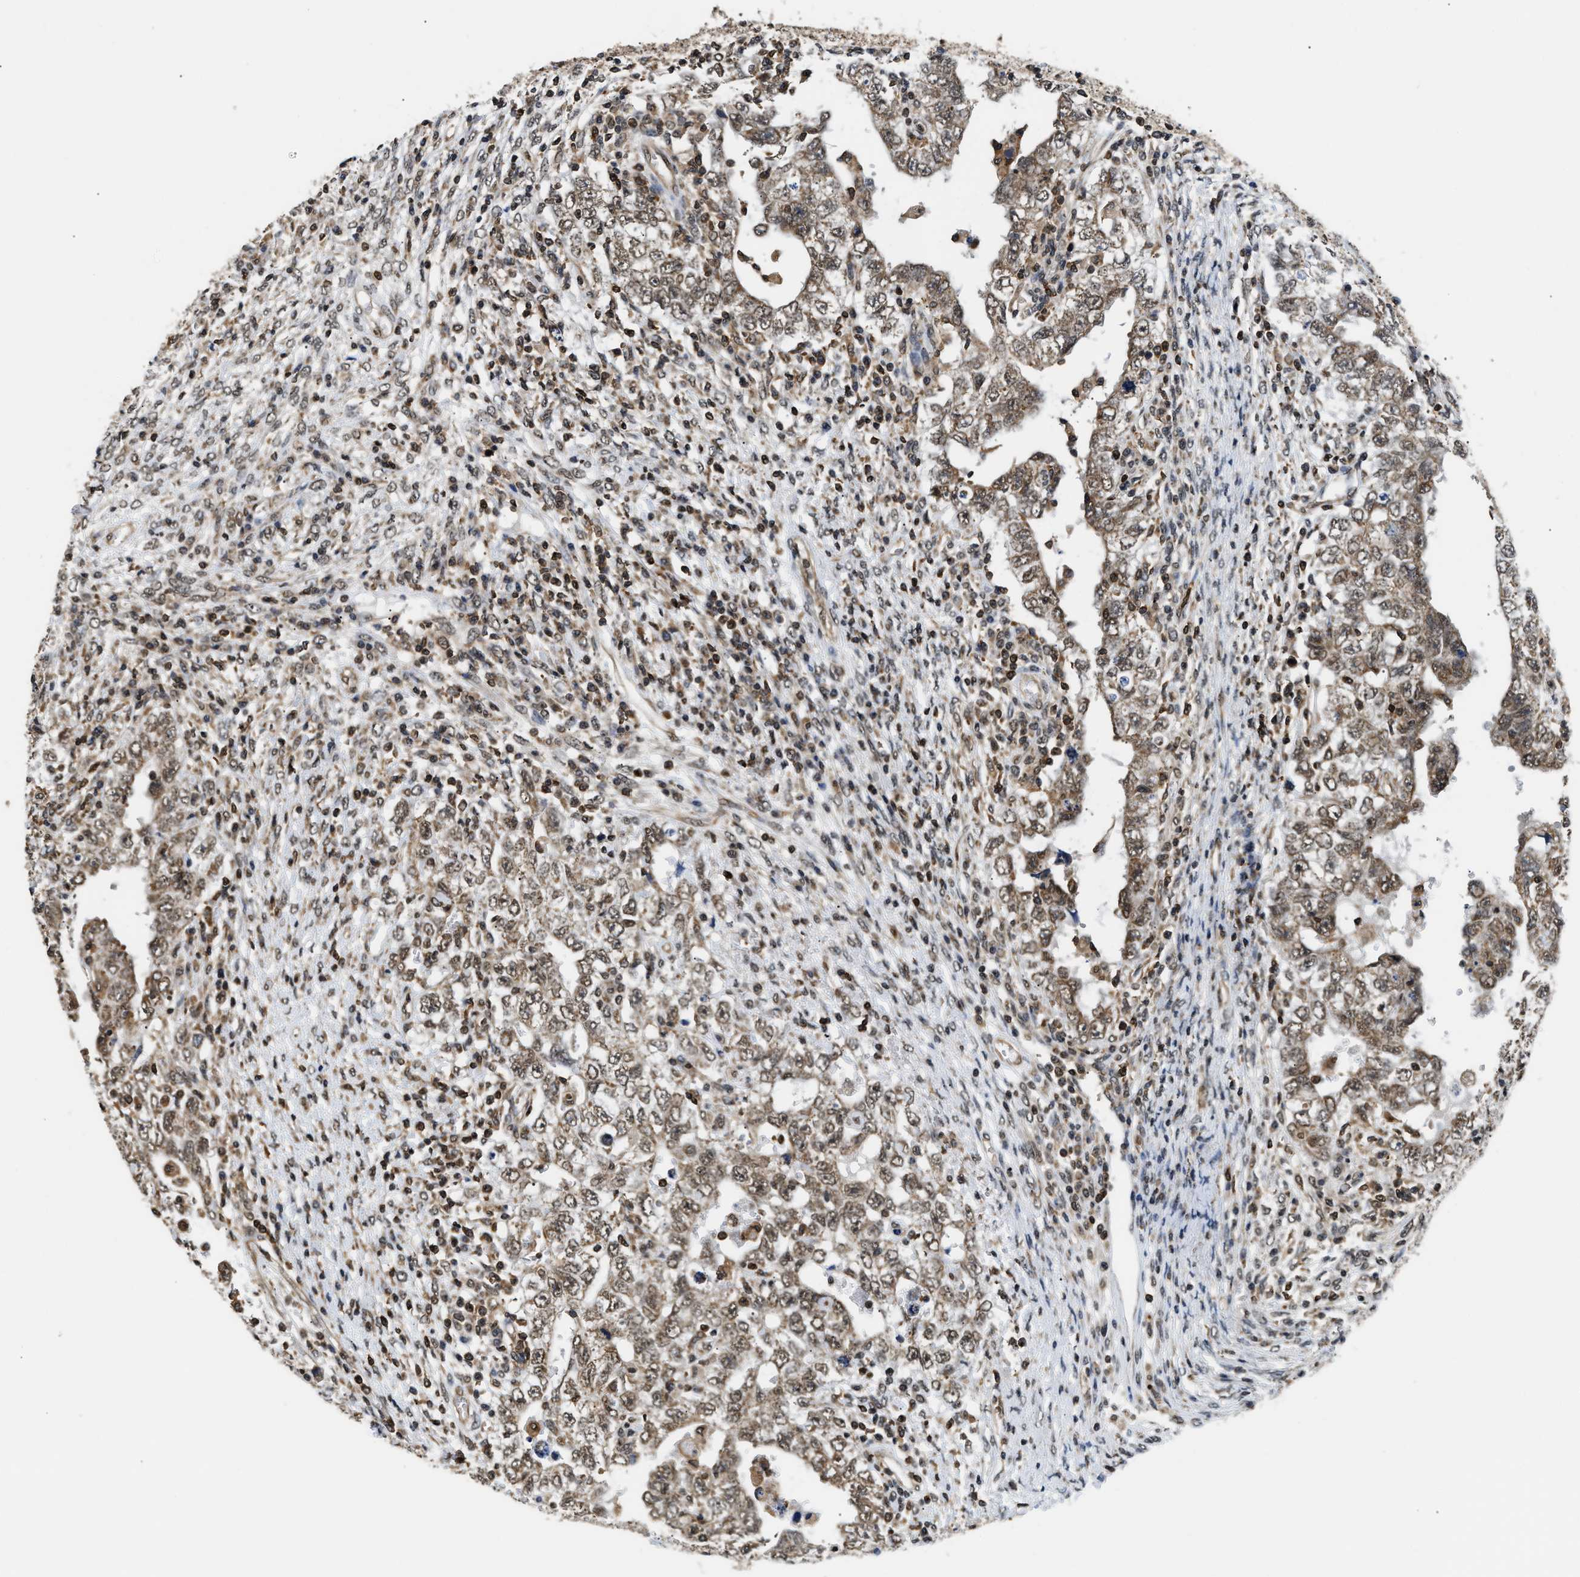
{"staining": {"intensity": "moderate", "quantity": ">75%", "location": "cytoplasmic/membranous,nuclear"}, "tissue": "testis cancer", "cell_type": "Tumor cells", "image_type": "cancer", "snomed": [{"axis": "morphology", "description": "Carcinoma, Embryonal, NOS"}, {"axis": "topography", "description": "Testis"}], "caption": "Testis cancer (embryonal carcinoma) stained for a protein demonstrates moderate cytoplasmic/membranous and nuclear positivity in tumor cells. Immunohistochemistry (ihc) stains the protein of interest in brown and the nuclei are stained blue.", "gene": "STK10", "patient": {"sex": "male", "age": 26}}